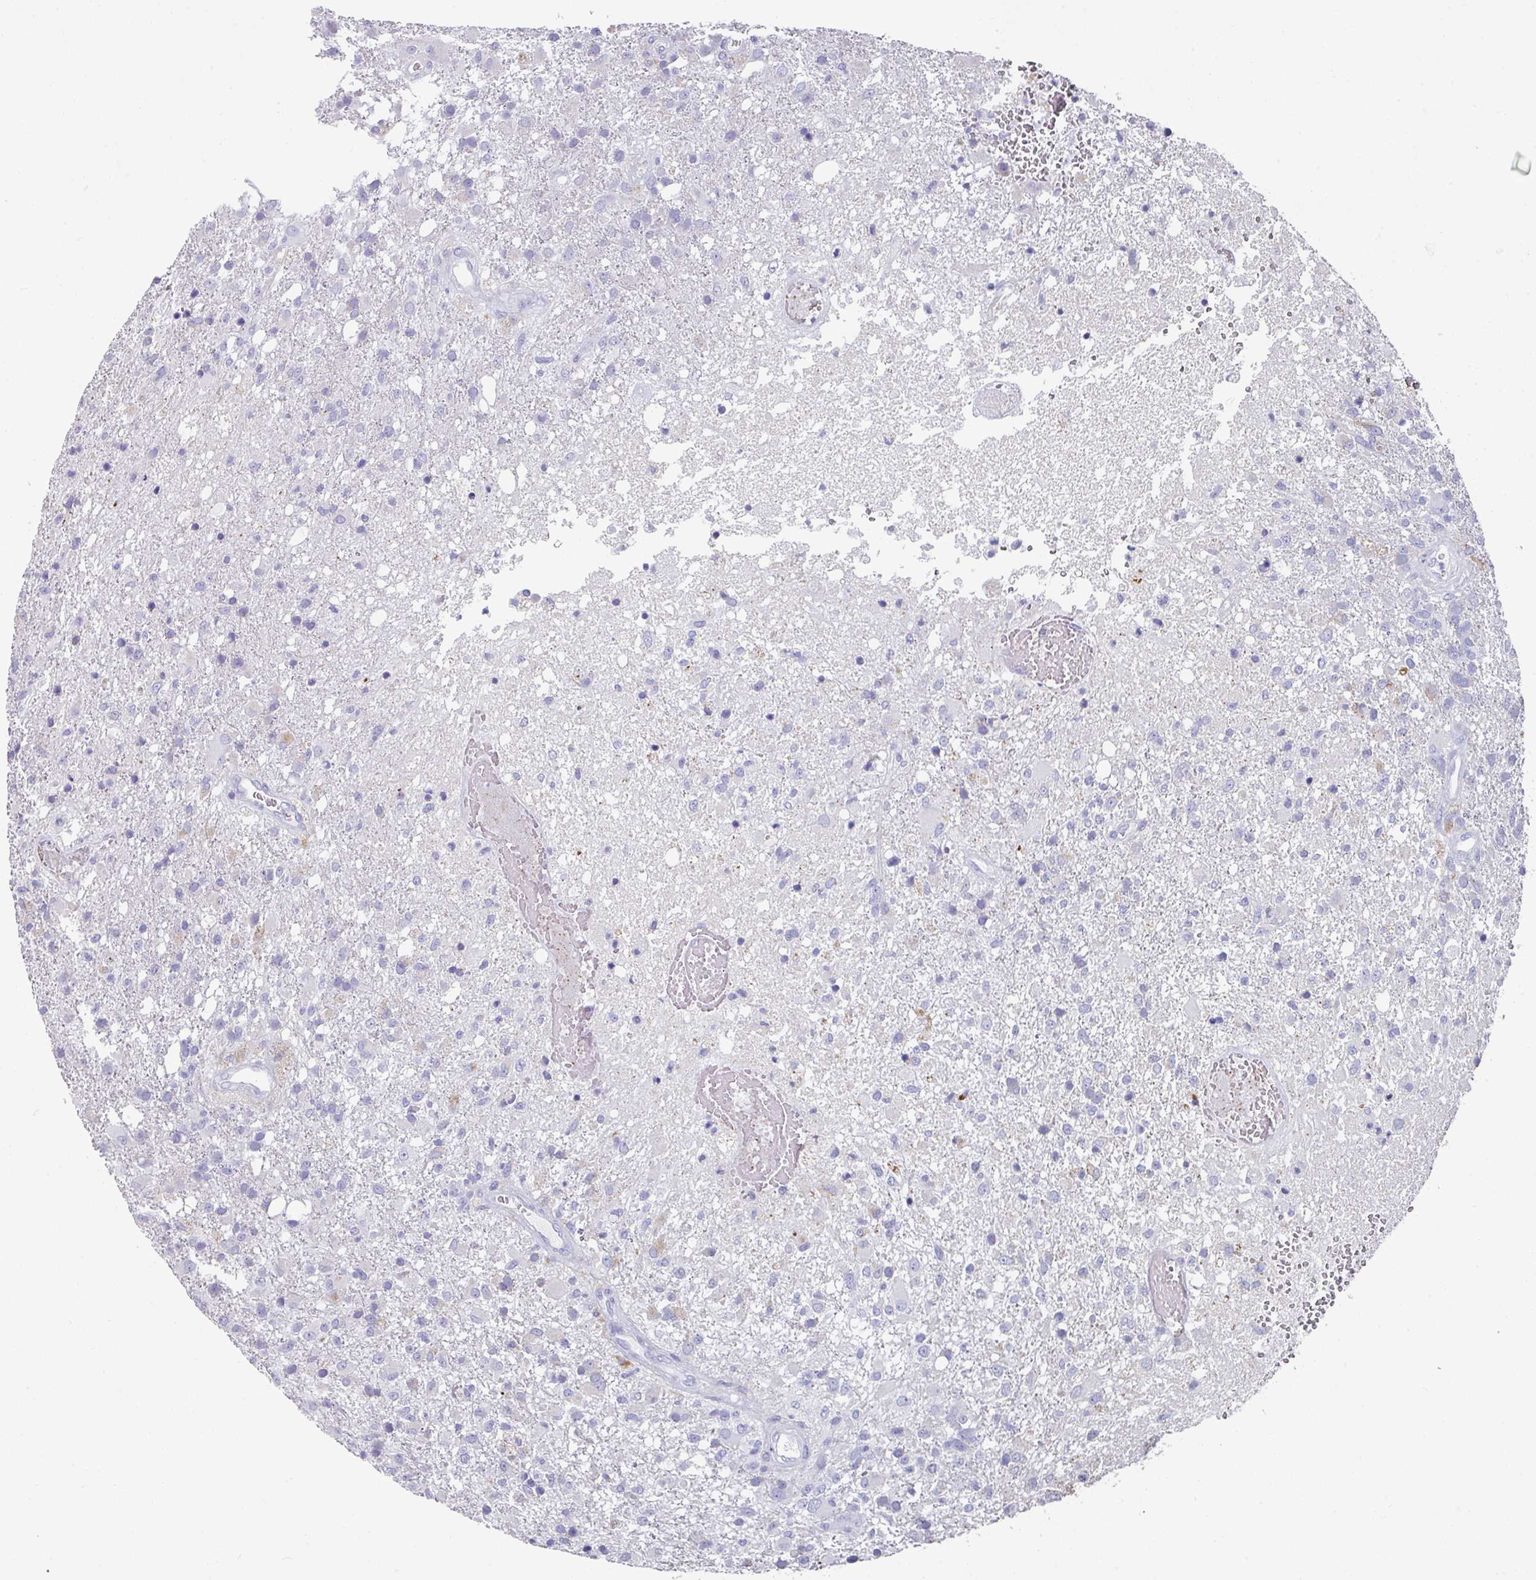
{"staining": {"intensity": "negative", "quantity": "none", "location": "none"}, "tissue": "glioma", "cell_type": "Tumor cells", "image_type": "cancer", "snomed": [{"axis": "morphology", "description": "Glioma, malignant, High grade"}, {"axis": "topography", "description": "Brain"}], "caption": "This photomicrograph is of glioma stained with IHC to label a protein in brown with the nuclei are counter-stained blue. There is no positivity in tumor cells.", "gene": "CPVL", "patient": {"sex": "female", "age": 74}}